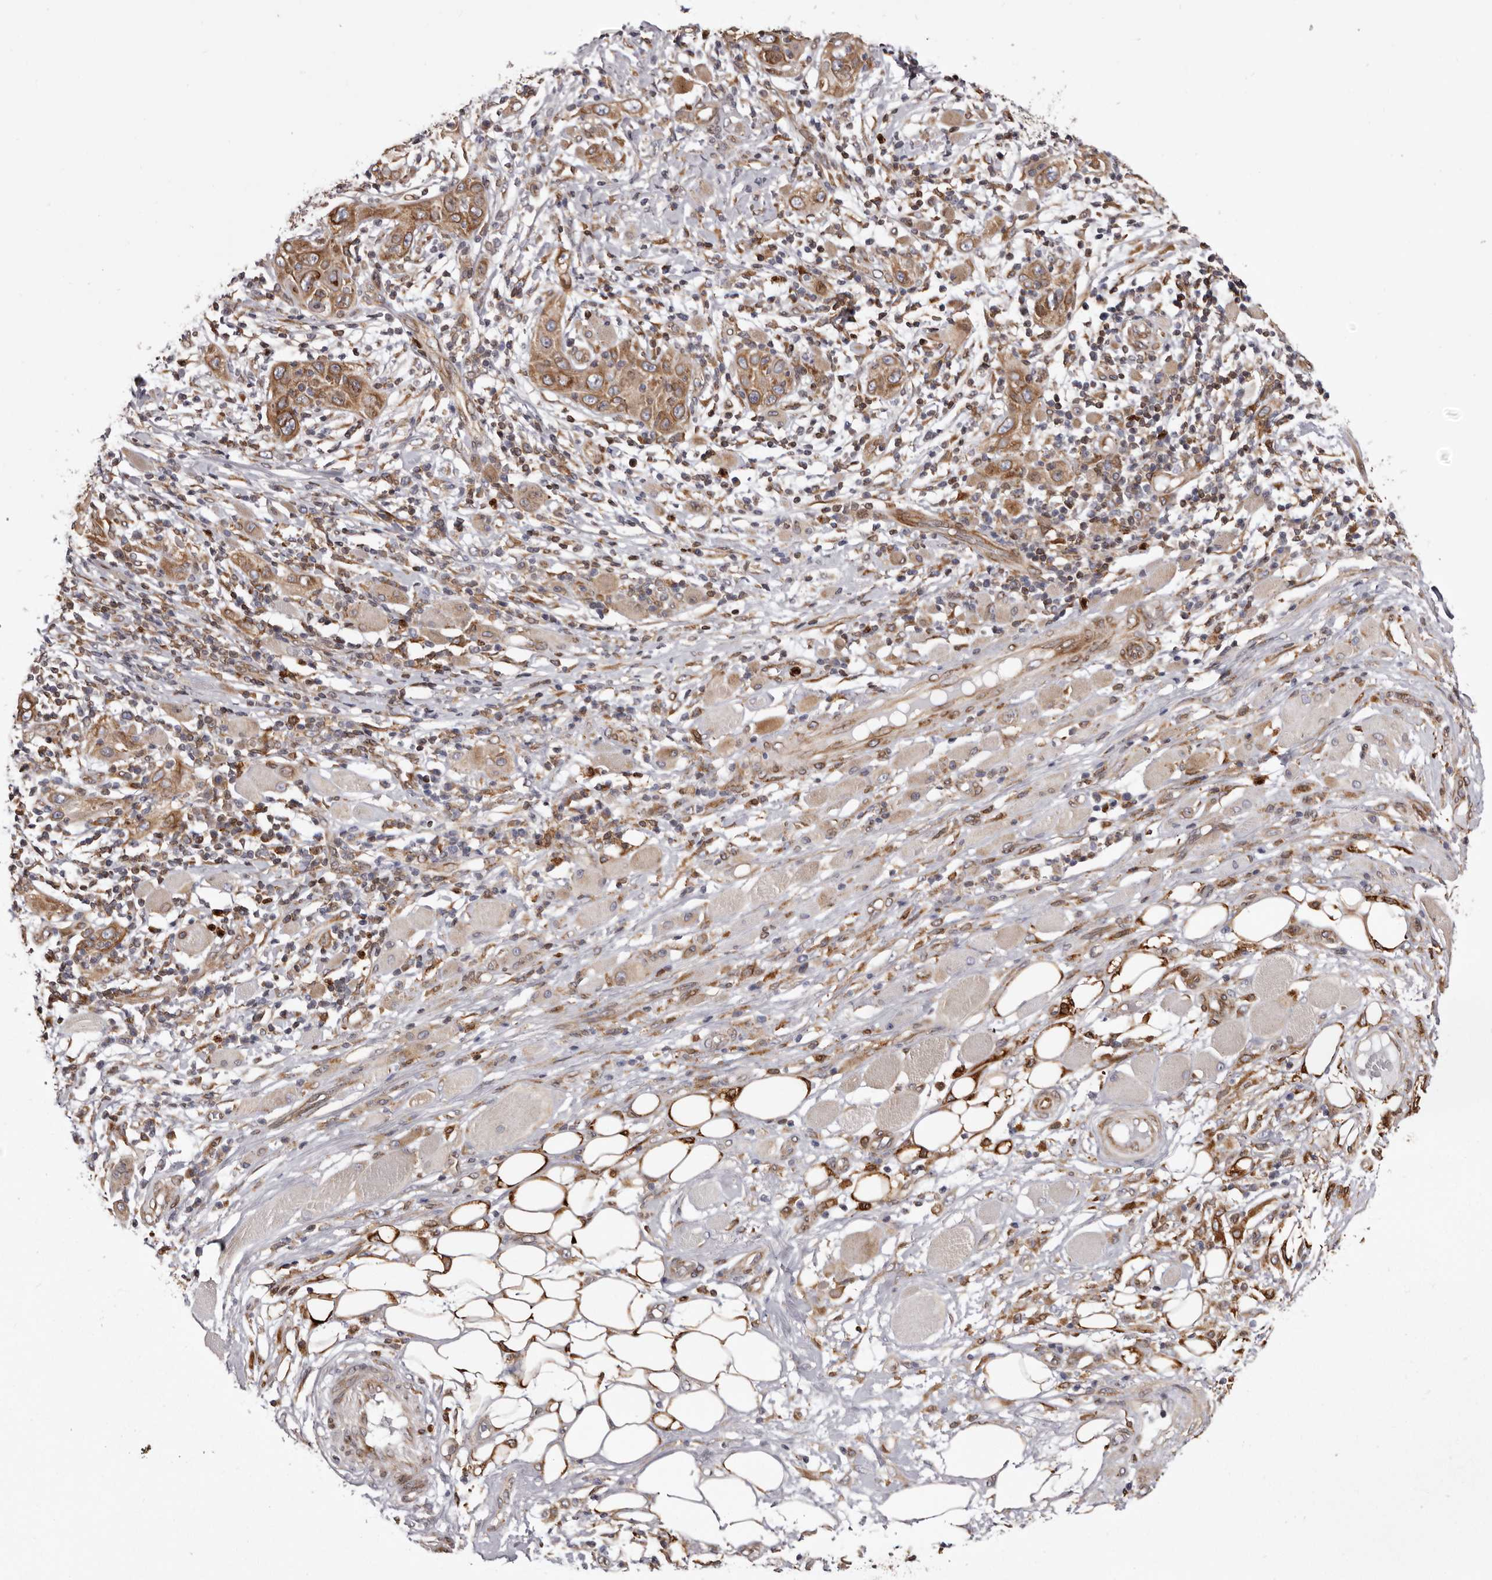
{"staining": {"intensity": "moderate", "quantity": ">75%", "location": "cytoplasmic/membranous"}, "tissue": "skin cancer", "cell_type": "Tumor cells", "image_type": "cancer", "snomed": [{"axis": "morphology", "description": "Squamous cell carcinoma, NOS"}, {"axis": "topography", "description": "Skin"}], "caption": "Immunohistochemical staining of human skin squamous cell carcinoma demonstrates medium levels of moderate cytoplasmic/membranous protein positivity in about >75% of tumor cells.", "gene": "C4orf3", "patient": {"sex": "female", "age": 88}}